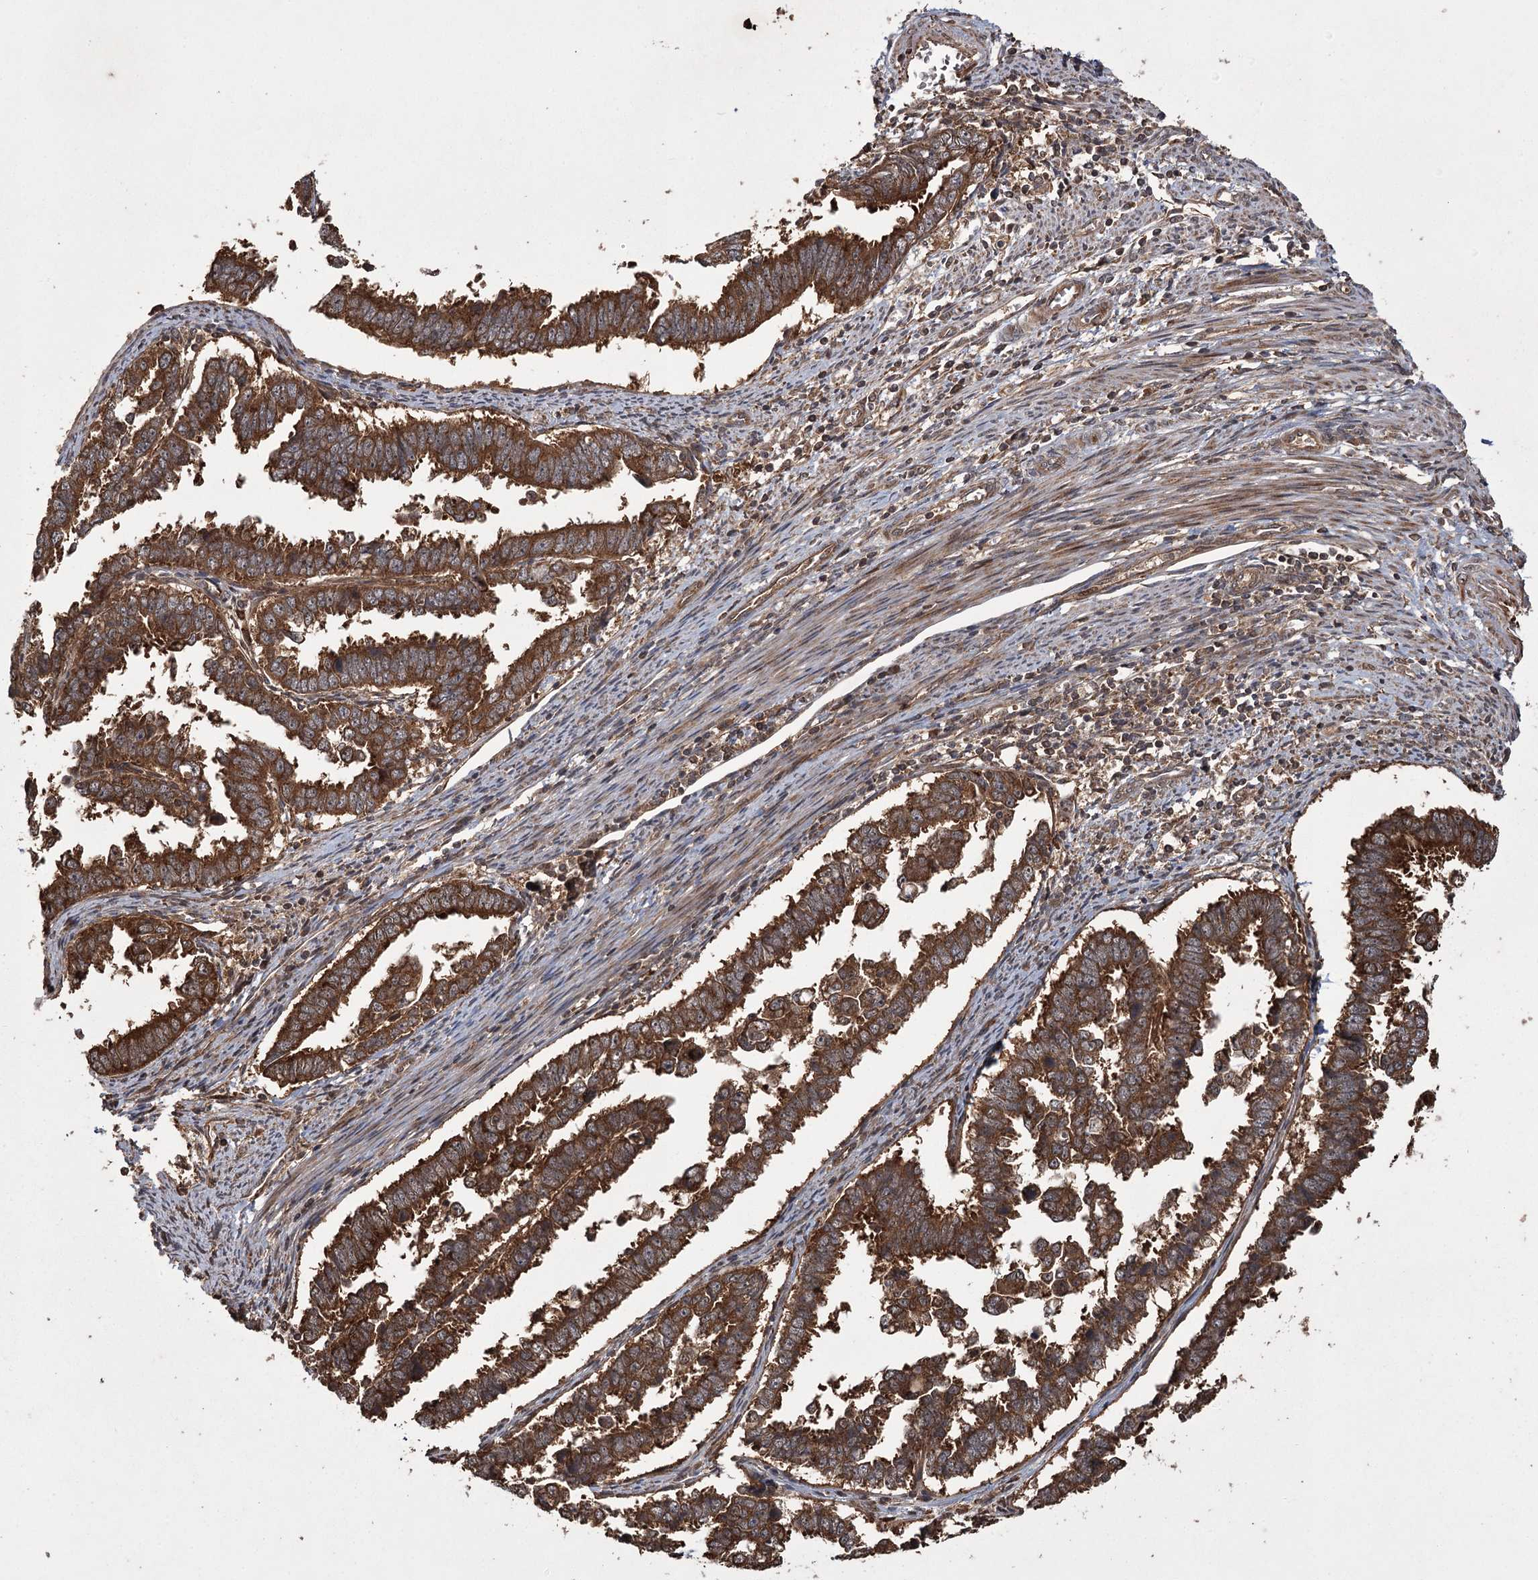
{"staining": {"intensity": "strong", "quantity": ">75%", "location": "cytoplasmic/membranous"}, "tissue": "endometrial cancer", "cell_type": "Tumor cells", "image_type": "cancer", "snomed": [{"axis": "morphology", "description": "Adenocarcinoma, NOS"}, {"axis": "topography", "description": "Endometrium"}], "caption": "An immunohistochemistry histopathology image of neoplastic tissue is shown. Protein staining in brown labels strong cytoplasmic/membranous positivity in adenocarcinoma (endometrial) within tumor cells. The staining was performed using DAB (3,3'-diaminobenzidine), with brown indicating positive protein expression. Nuclei are stained blue with hematoxylin.", "gene": "RPAP3", "patient": {"sex": "female", "age": 75}}